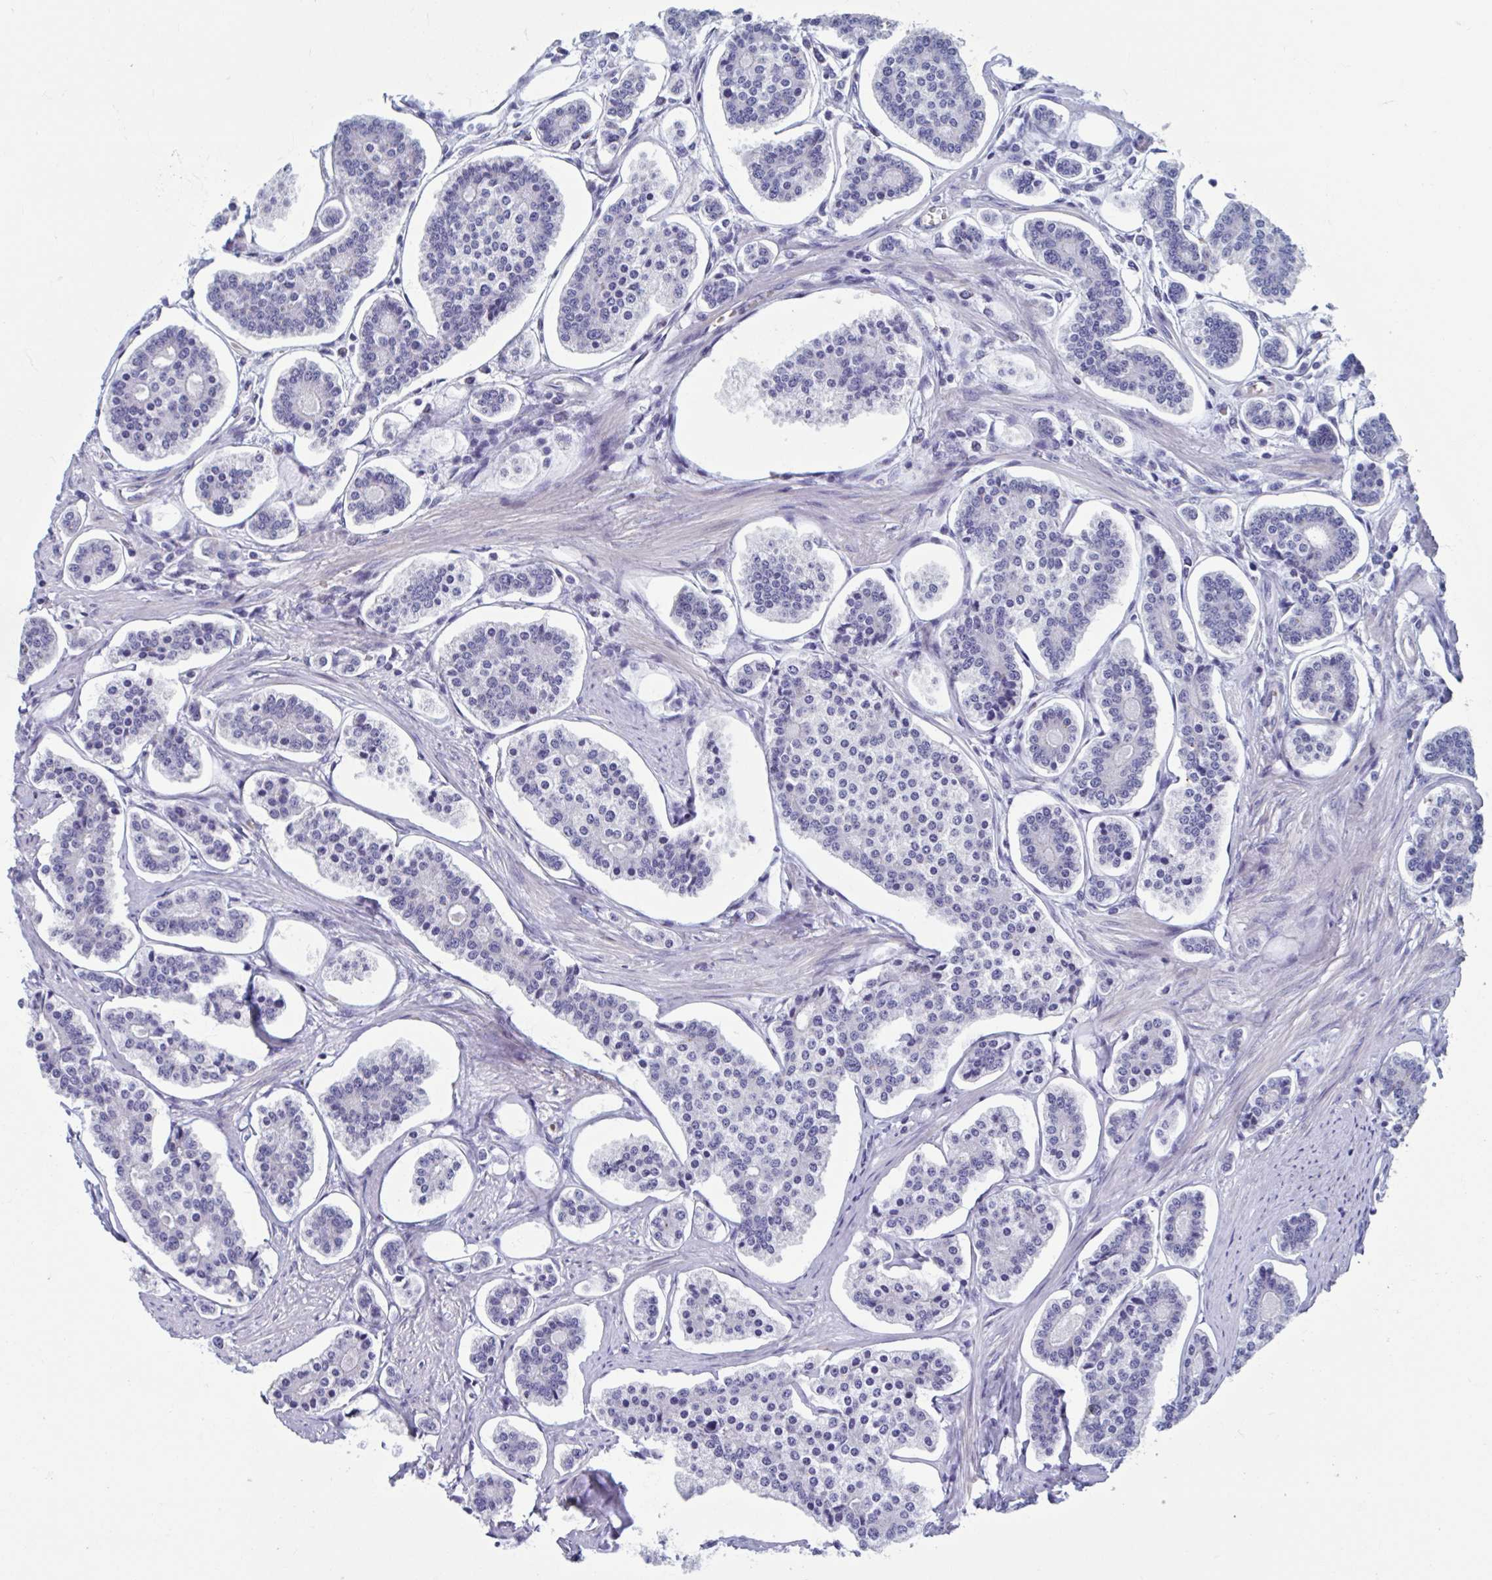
{"staining": {"intensity": "negative", "quantity": "none", "location": "none"}, "tissue": "carcinoid", "cell_type": "Tumor cells", "image_type": "cancer", "snomed": [{"axis": "morphology", "description": "Carcinoid, malignant, NOS"}, {"axis": "topography", "description": "Small intestine"}], "caption": "Immunohistochemistry (IHC) photomicrograph of carcinoid (malignant) stained for a protein (brown), which reveals no expression in tumor cells.", "gene": "MORC4", "patient": {"sex": "female", "age": 65}}